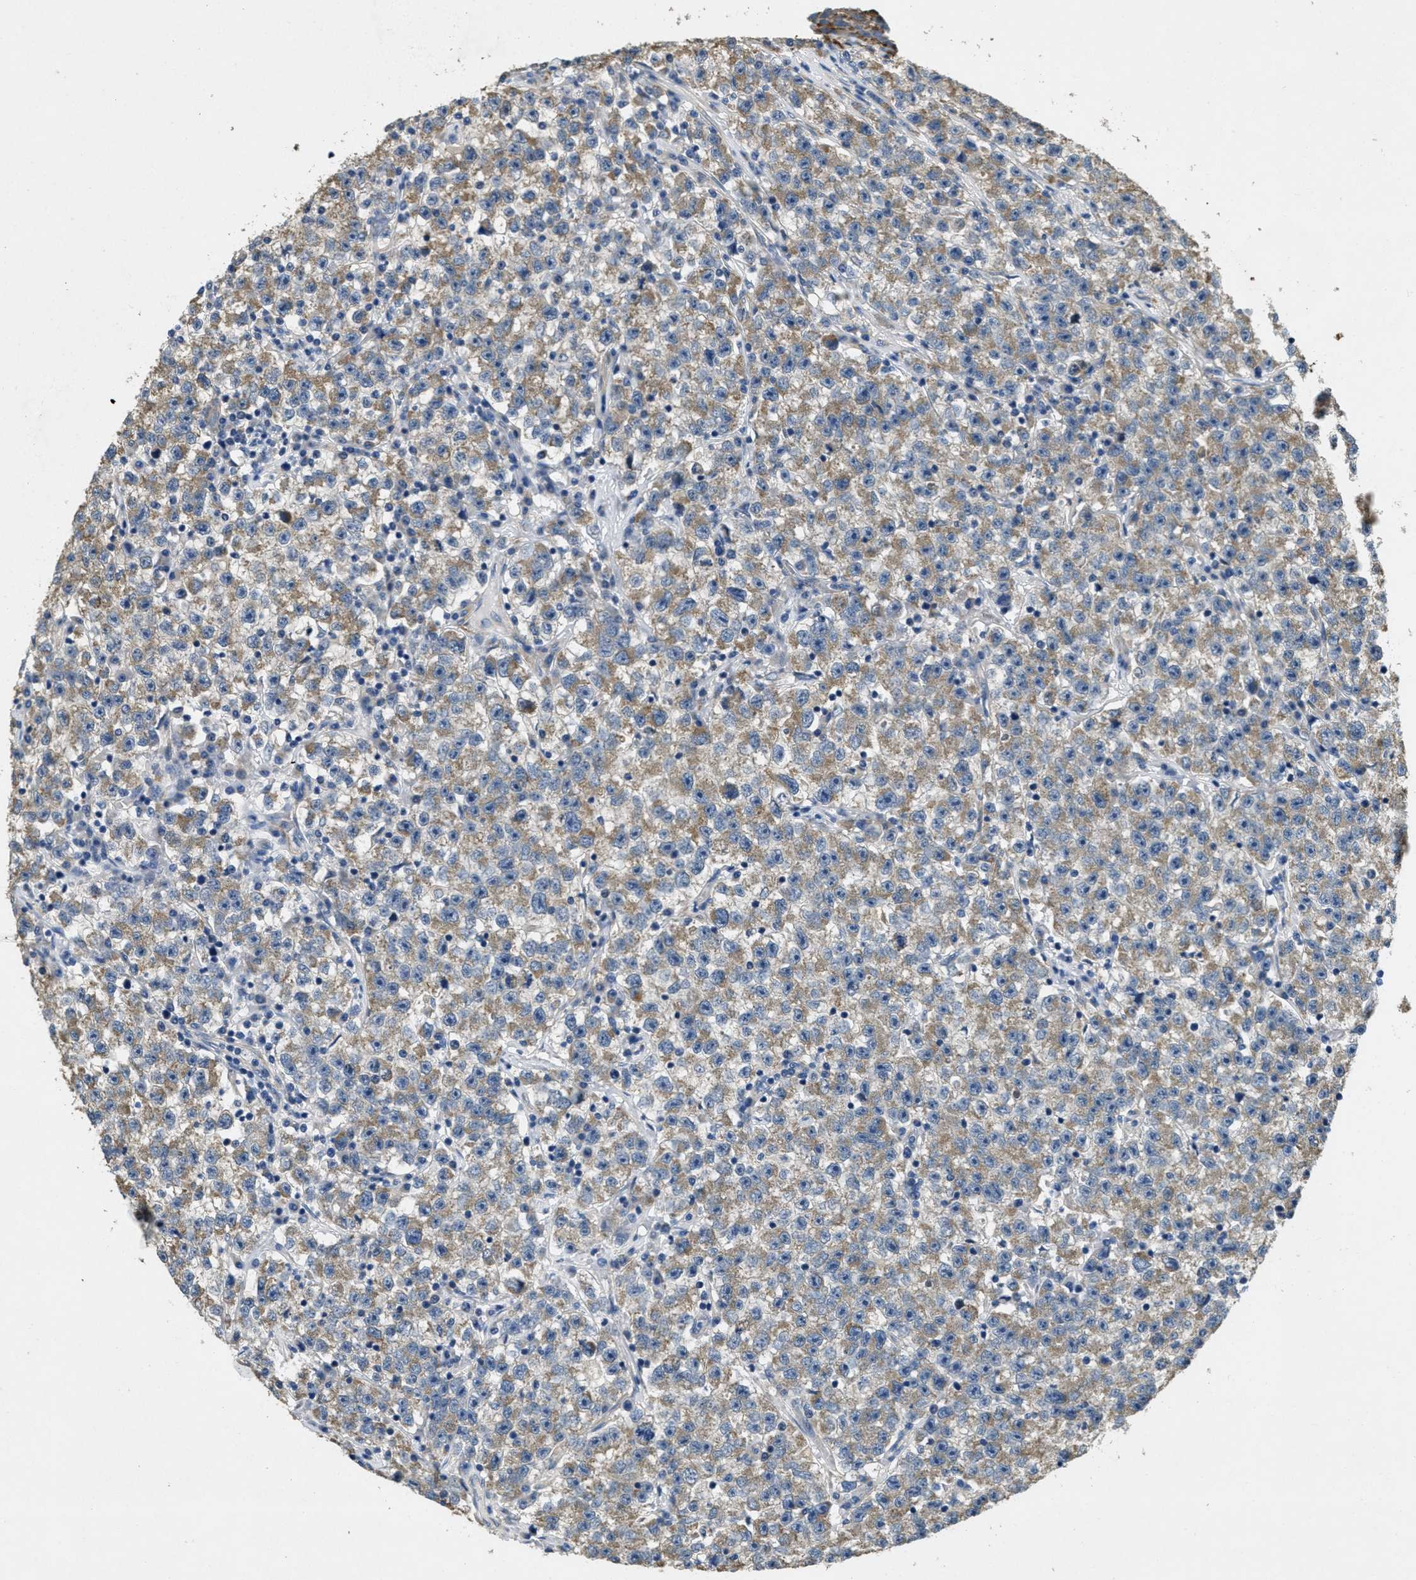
{"staining": {"intensity": "moderate", "quantity": "25%-75%", "location": "cytoplasmic/membranous"}, "tissue": "testis cancer", "cell_type": "Tumor cells", "image_type": "cancer", "snomed": [{"axis": "morphology", "description": "Seminoma, NOS"}, {"axis": "topography", "description": "Testis"}], "caption": "The photomicrograph displays a brown stain indicating the presence of a protein in the cytoplasmic/membranous of tumor cells in testis cancer. (DAB = brown stain, brightfield microscopy at high magnification).", "gene": "TOMM70", "patient": {"sex": "male", "age": 22}}